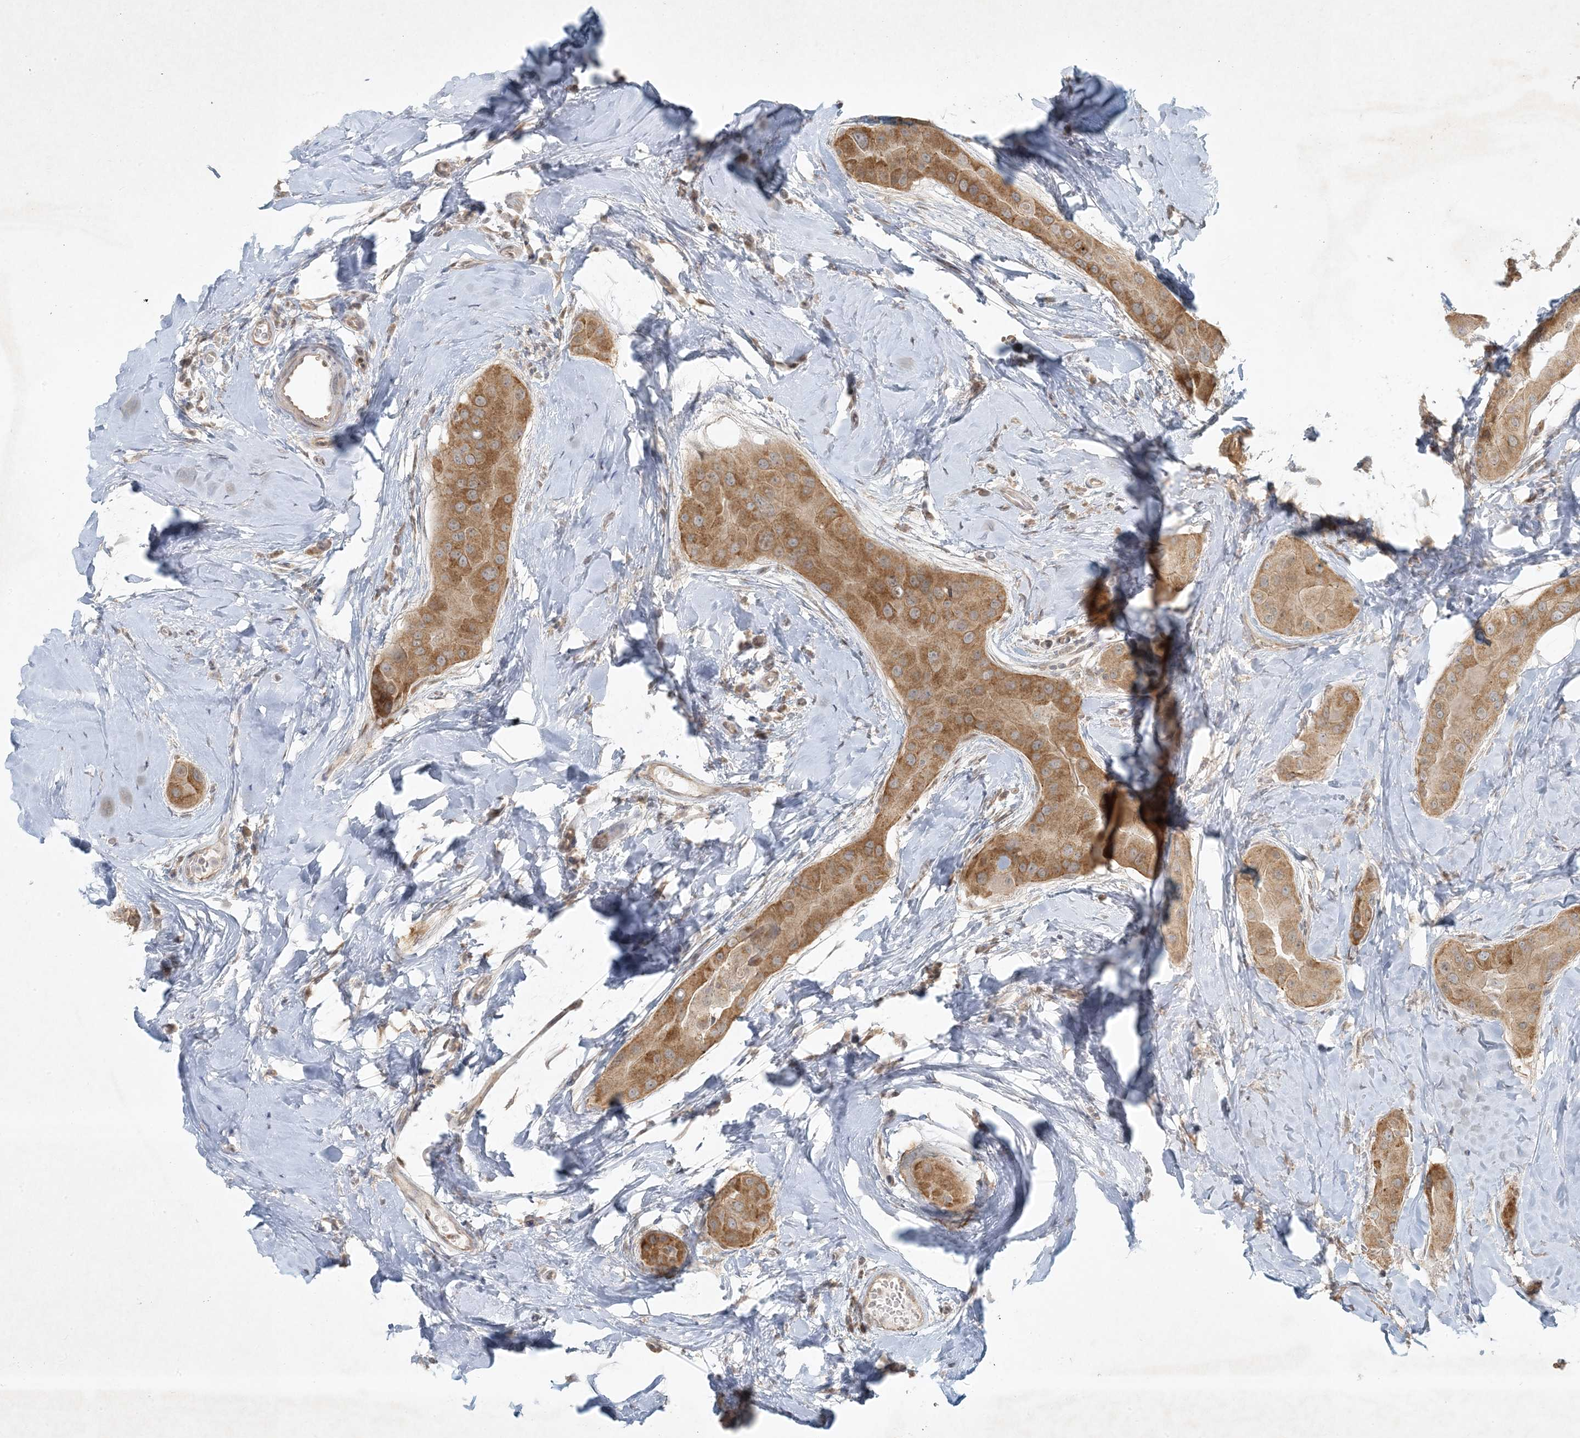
{"staining": {"intensity": "moderate", "quantity": ">75%", "location": "cytoplasmic/membranous"}, "tissue": "thyroid cancer", "cell_type": "Tumor cells", "image_type": "cancer", "snomed": [{"axis": "morphology", "description": "Papillary adenocarcinoma, NOS"}, {"axis": "topography", "description": "Thyroid gland"}], "caption": "The histopathology image exhibits staining of thyroid cancer (papillary adenocarcinoma), revealing moderate cytoplasmic/membranous protein staining (brown color) within tumor cells.", "gene": "BCORL1", "patient": {"sex": "male", "age": 33}}